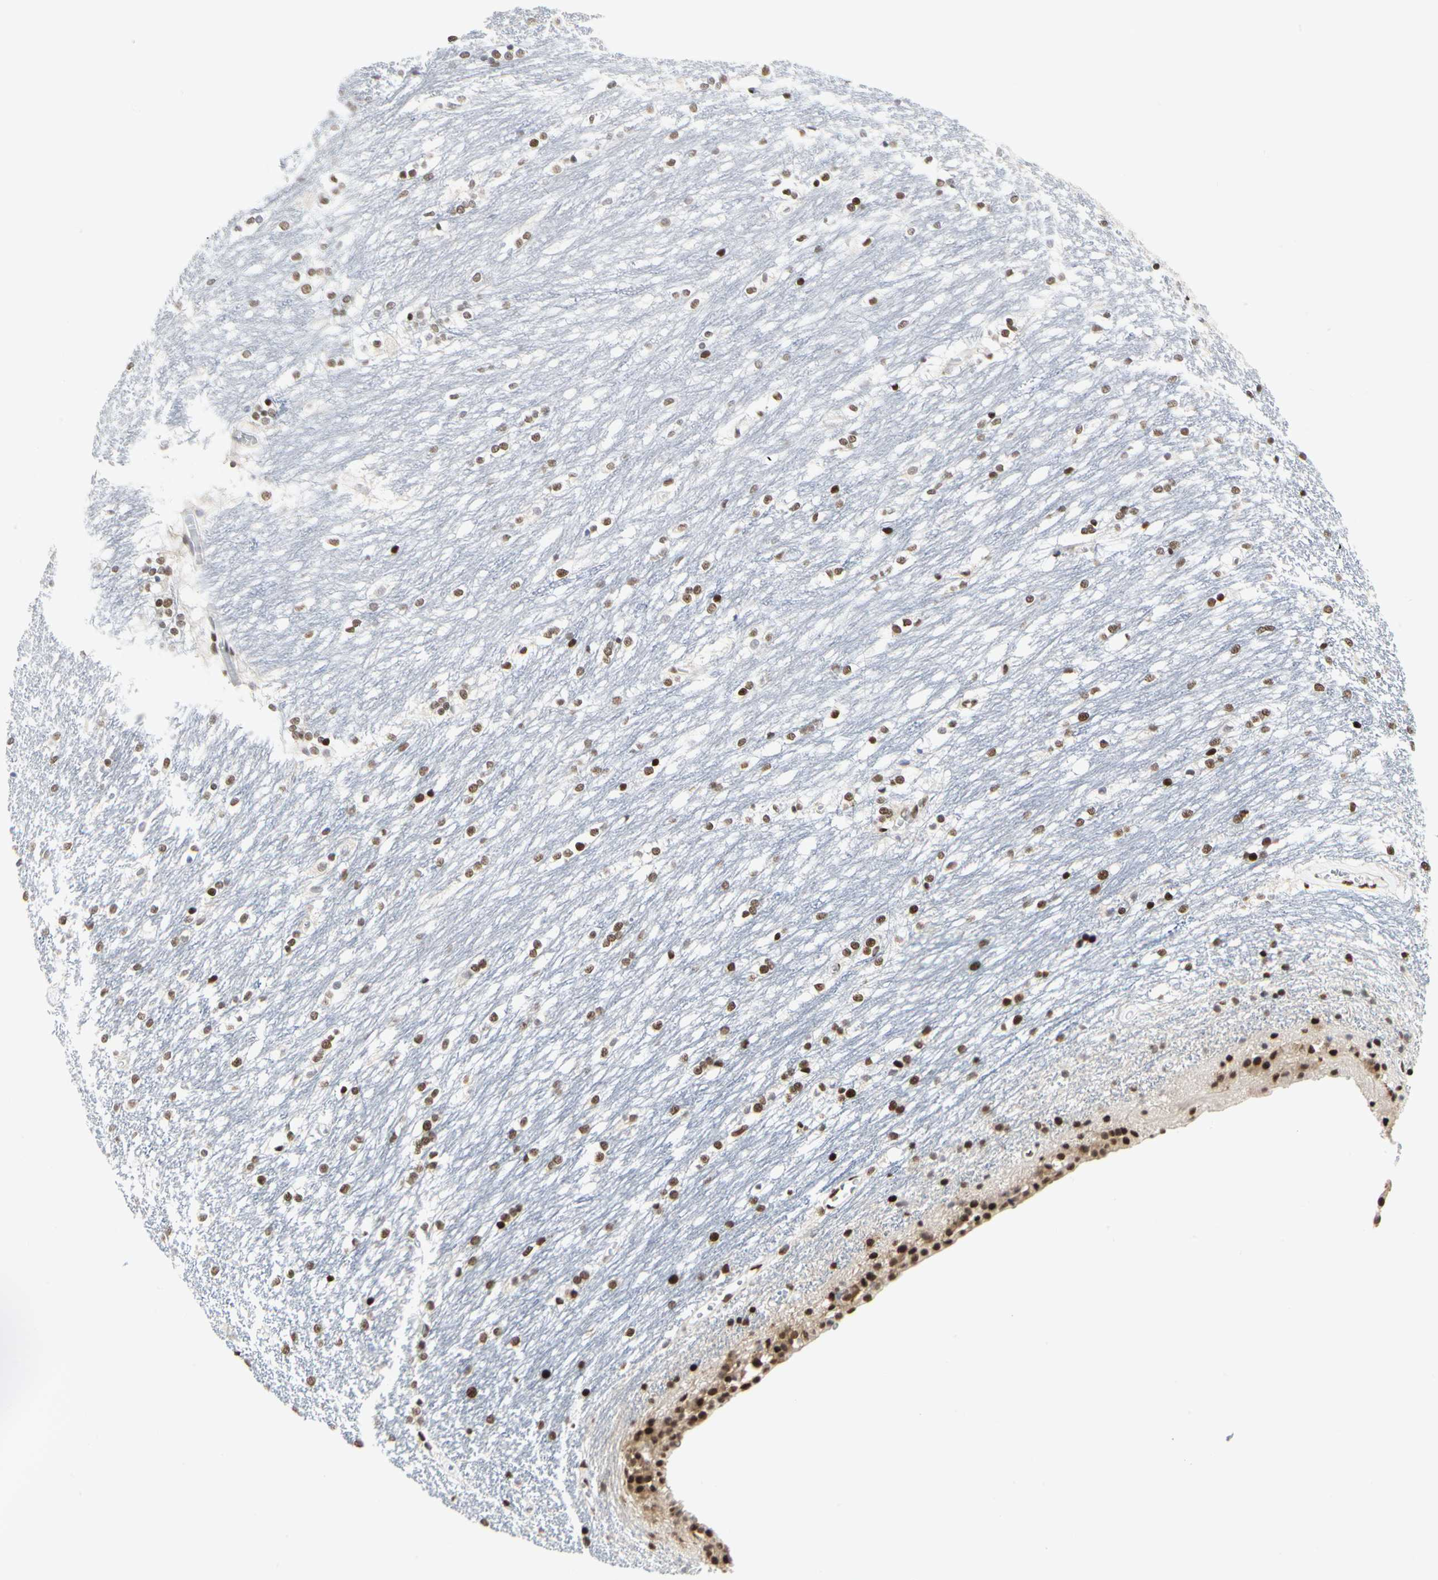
{"staining": {"intensity": "moderate", "quantity": "25%-75%", "location": "nuclear"}, "tissue": "caudate", "cell_type": "Glial cells", "image_type": "normal", "snomed": [{"axis": "morphology", "description": "Normal tissue, NOS"}, {"axis": "topography", "description": "Lateral ventricle wall"}], "caption": "Immunohistochemistry (IHC) photomicrograph of unremarkable caudate: human caudate stained using IHC displays medium levels of moderate protein expression localized specifically in the nuclear of glial cells, appearing as a nuclear brown color.", "gene": "PRMT3", "patient": {"sex": "female", "age": 19}}